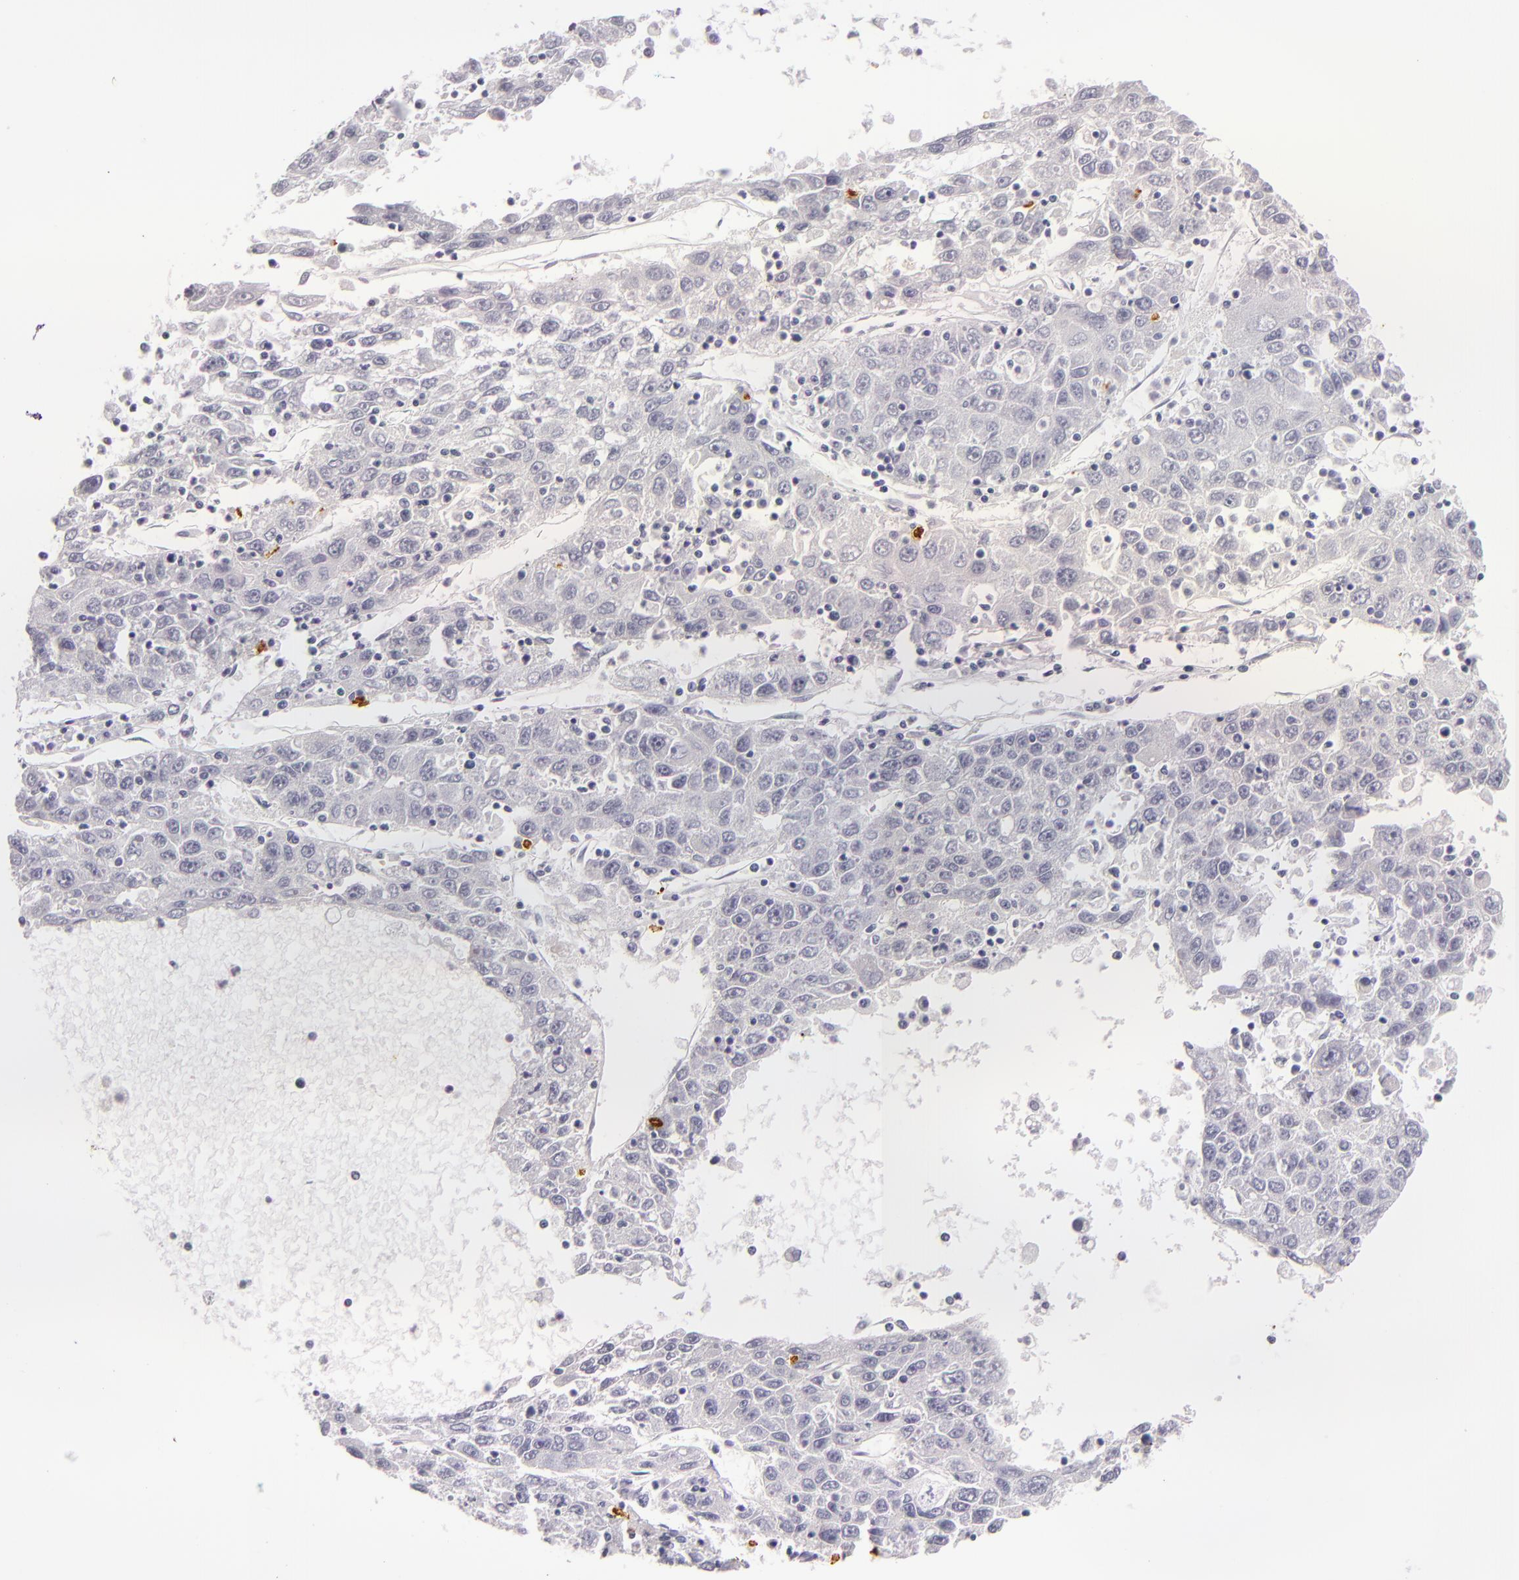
{"staining": {"intensity": "negative", "quantity": "none", "location": "none"}, "tissue": "liver cancer", "cell_type": "Tumor cells", "image_type": "cancer", "snomed": [{"axis": "morphology", "description": "Carcinoma, Hepatocellular, NOS"}, {"axis": "topography", "description": "Liver"}], "caption": "Immunohistochemical staining of liver cancer (hepatocellular carcinoma) exhibits no significant positivity in tumor cells.", "gene": "TPSD1", "patient": {"sex": "male", "age": 49}}